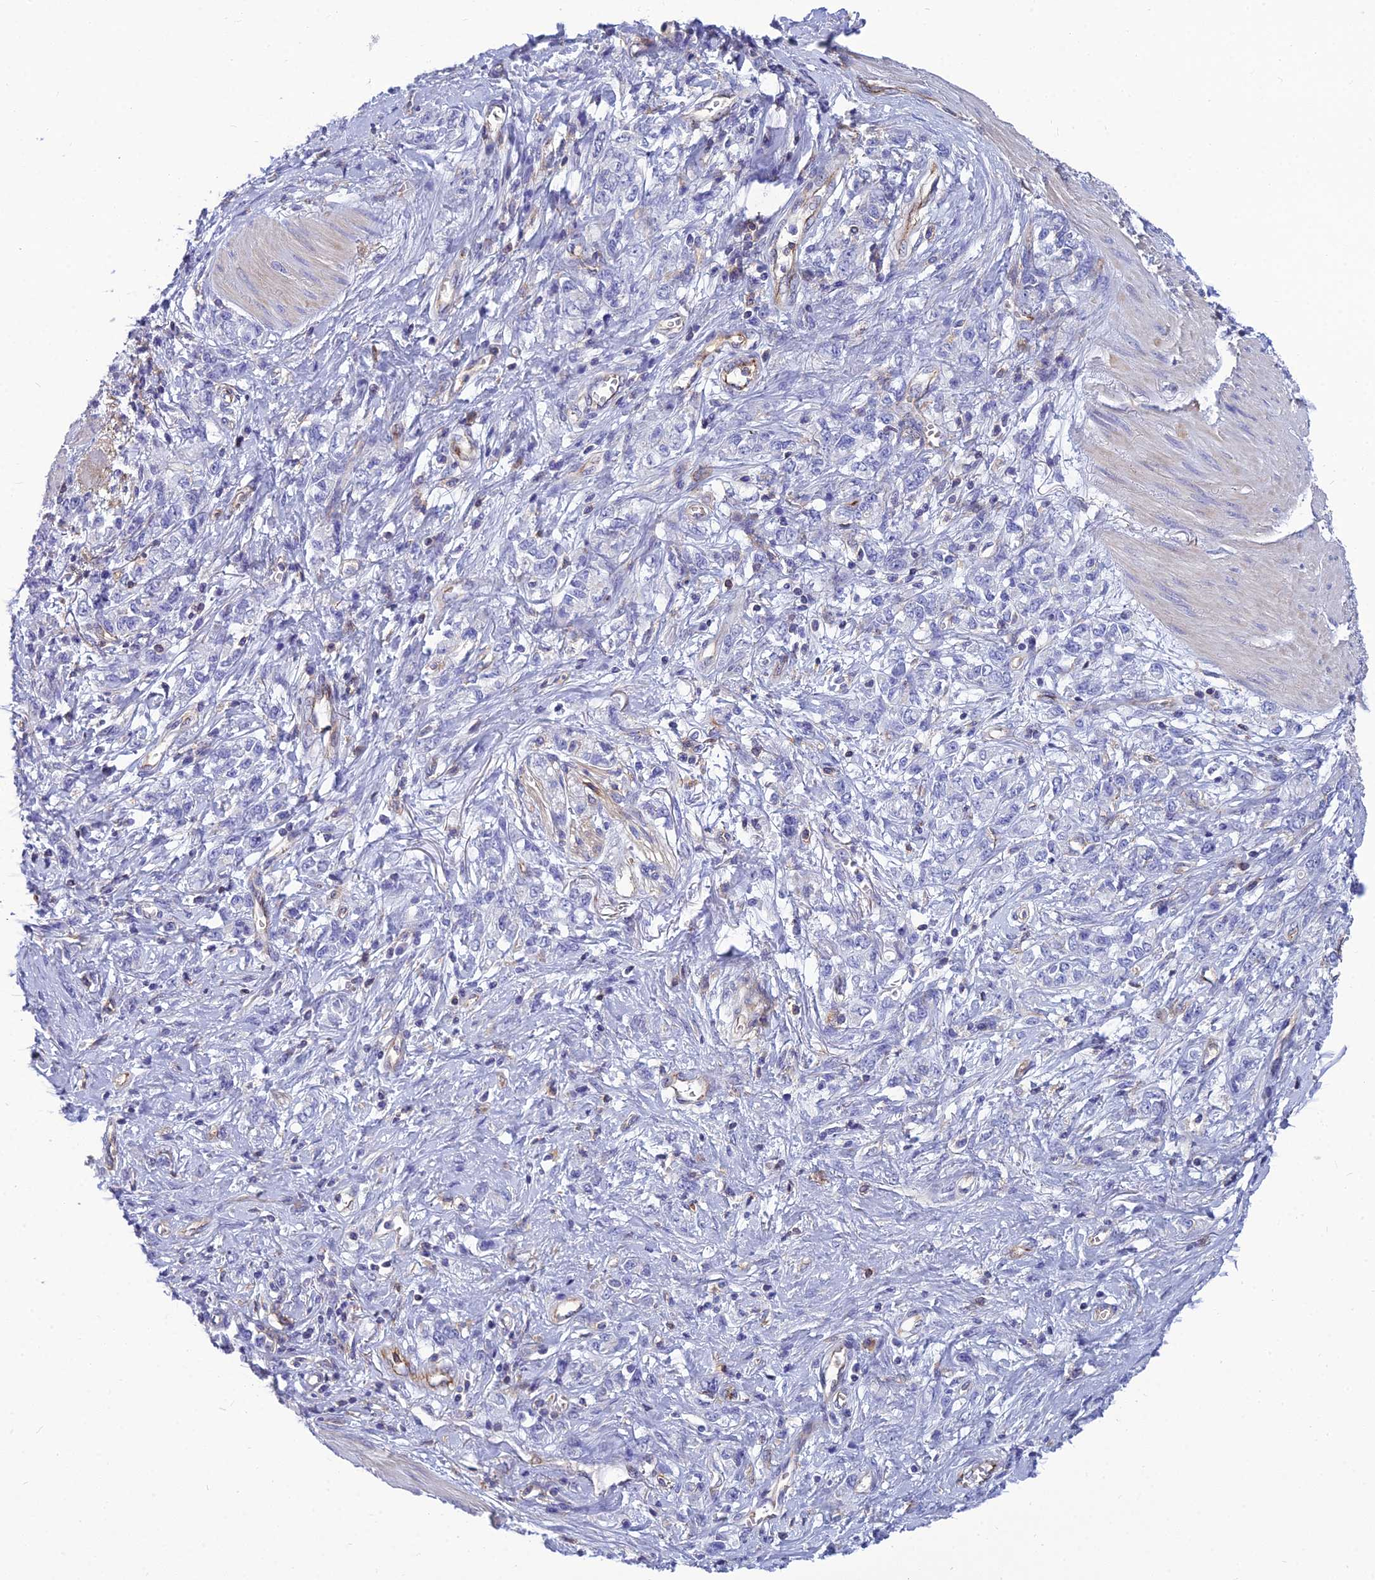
{"staining": {"intensity": "negative", "quantity": "none", "location": "none"}, "tissue": "stomach cancer", "cell_type": "Tumor cells", "image_type": "cancer", "snomed": [{"axis": "morphology", "description": "Adenocarcinoma, NOS"}, {"axis": "topography", "description": "Stomach"}], "caption": "Tumor cells are negative for brown protein staining in stomach adenocarcinoma. Nuclei are stained in blue.", "gene": "PPP1R18", "patient": {"sex": "female", "age": 76}}